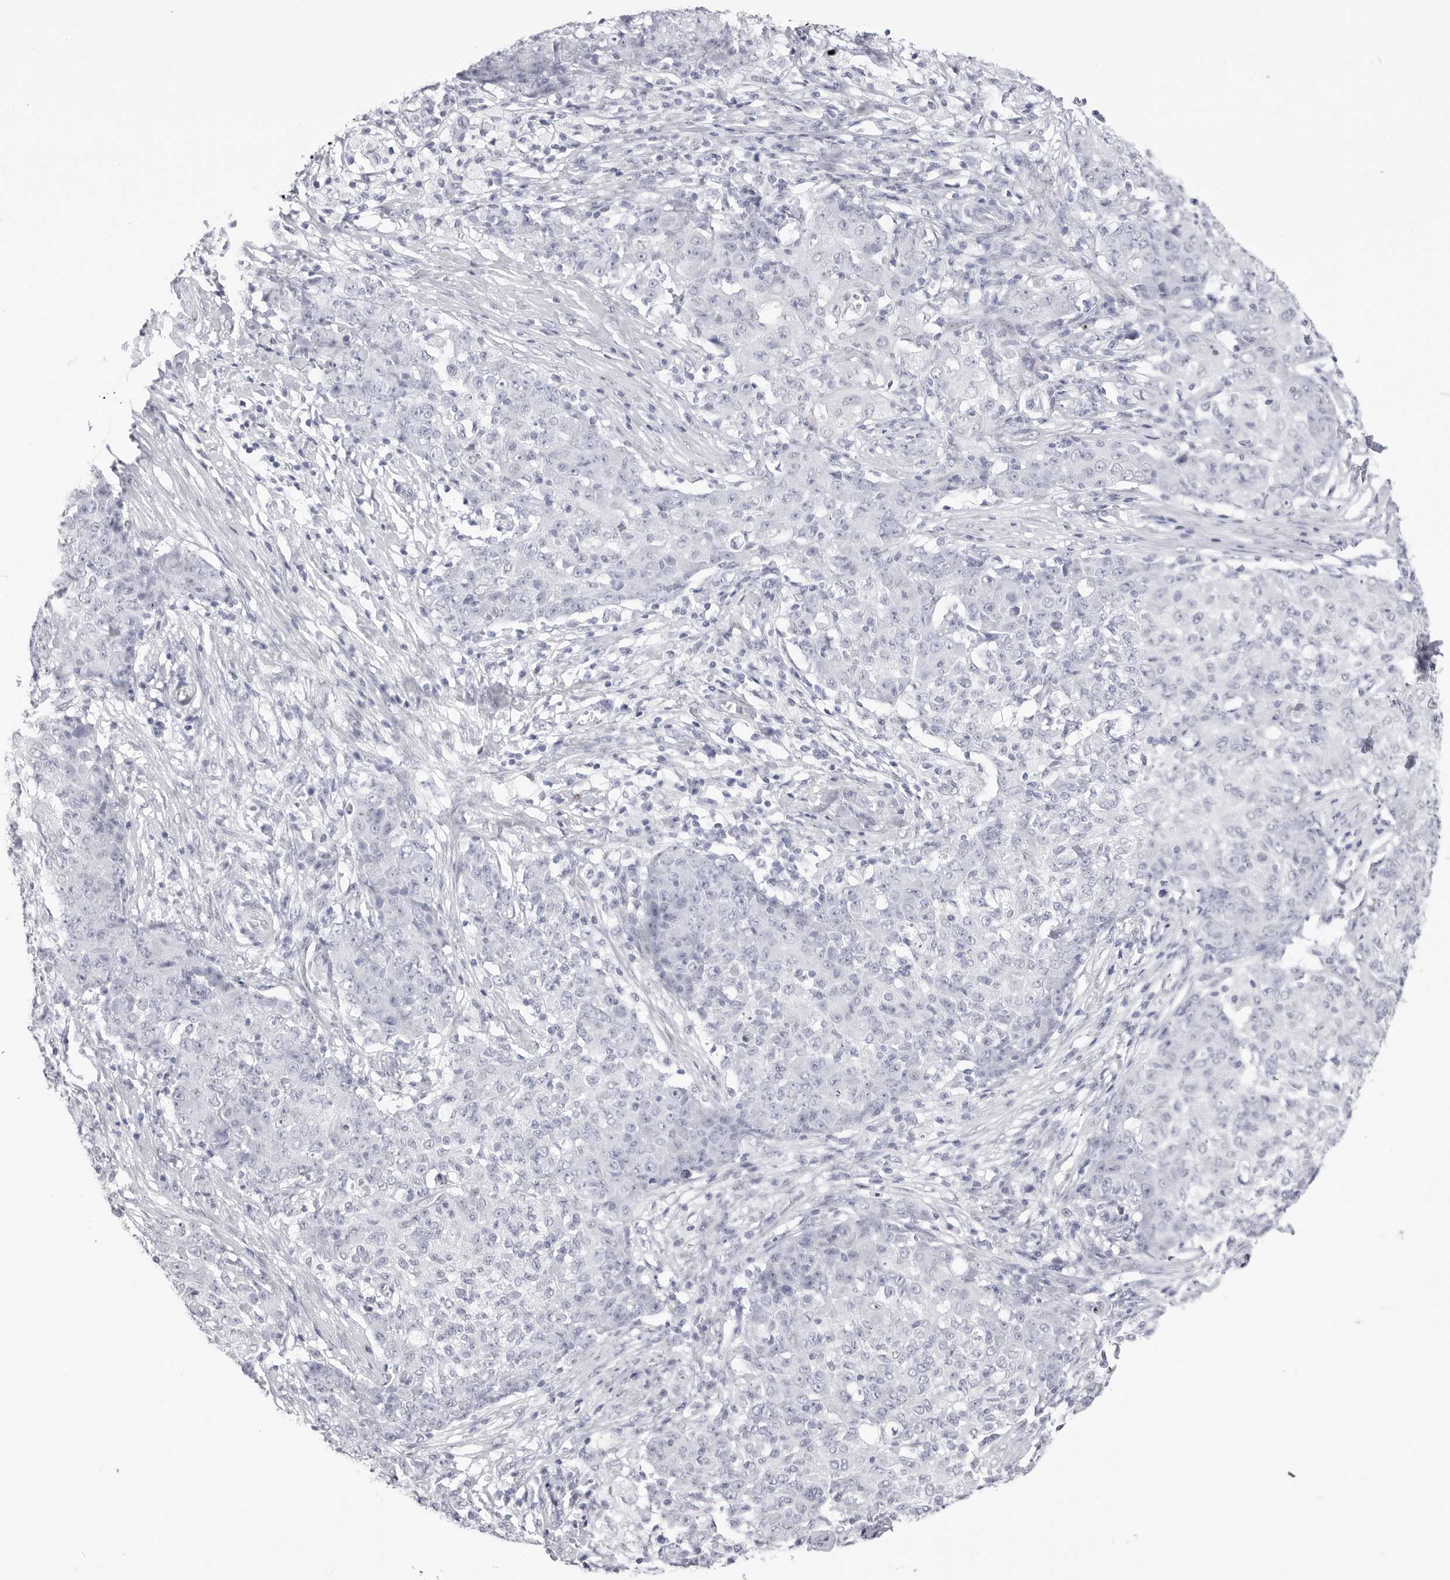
{"staining": {"intensity": "negative", "quantity": "none", "location": "none"}, "tissue": "ovarian cancer", "cell_type": "Tumor cells", "image_type": "cancer", "snomed": [{"axis": "morphology", "description": "Carcinoma, endometroid"}, {"axis": "topography", "description": "Ovary"}], "caption": "Immunohistochemistry (IHC) histopathology image of human ovarian cancer stained for a protein (brown), which reveals no staining in tumor cells.", "gene": "TSSK1B", "patient": {"sex": "female", "age": 42}}